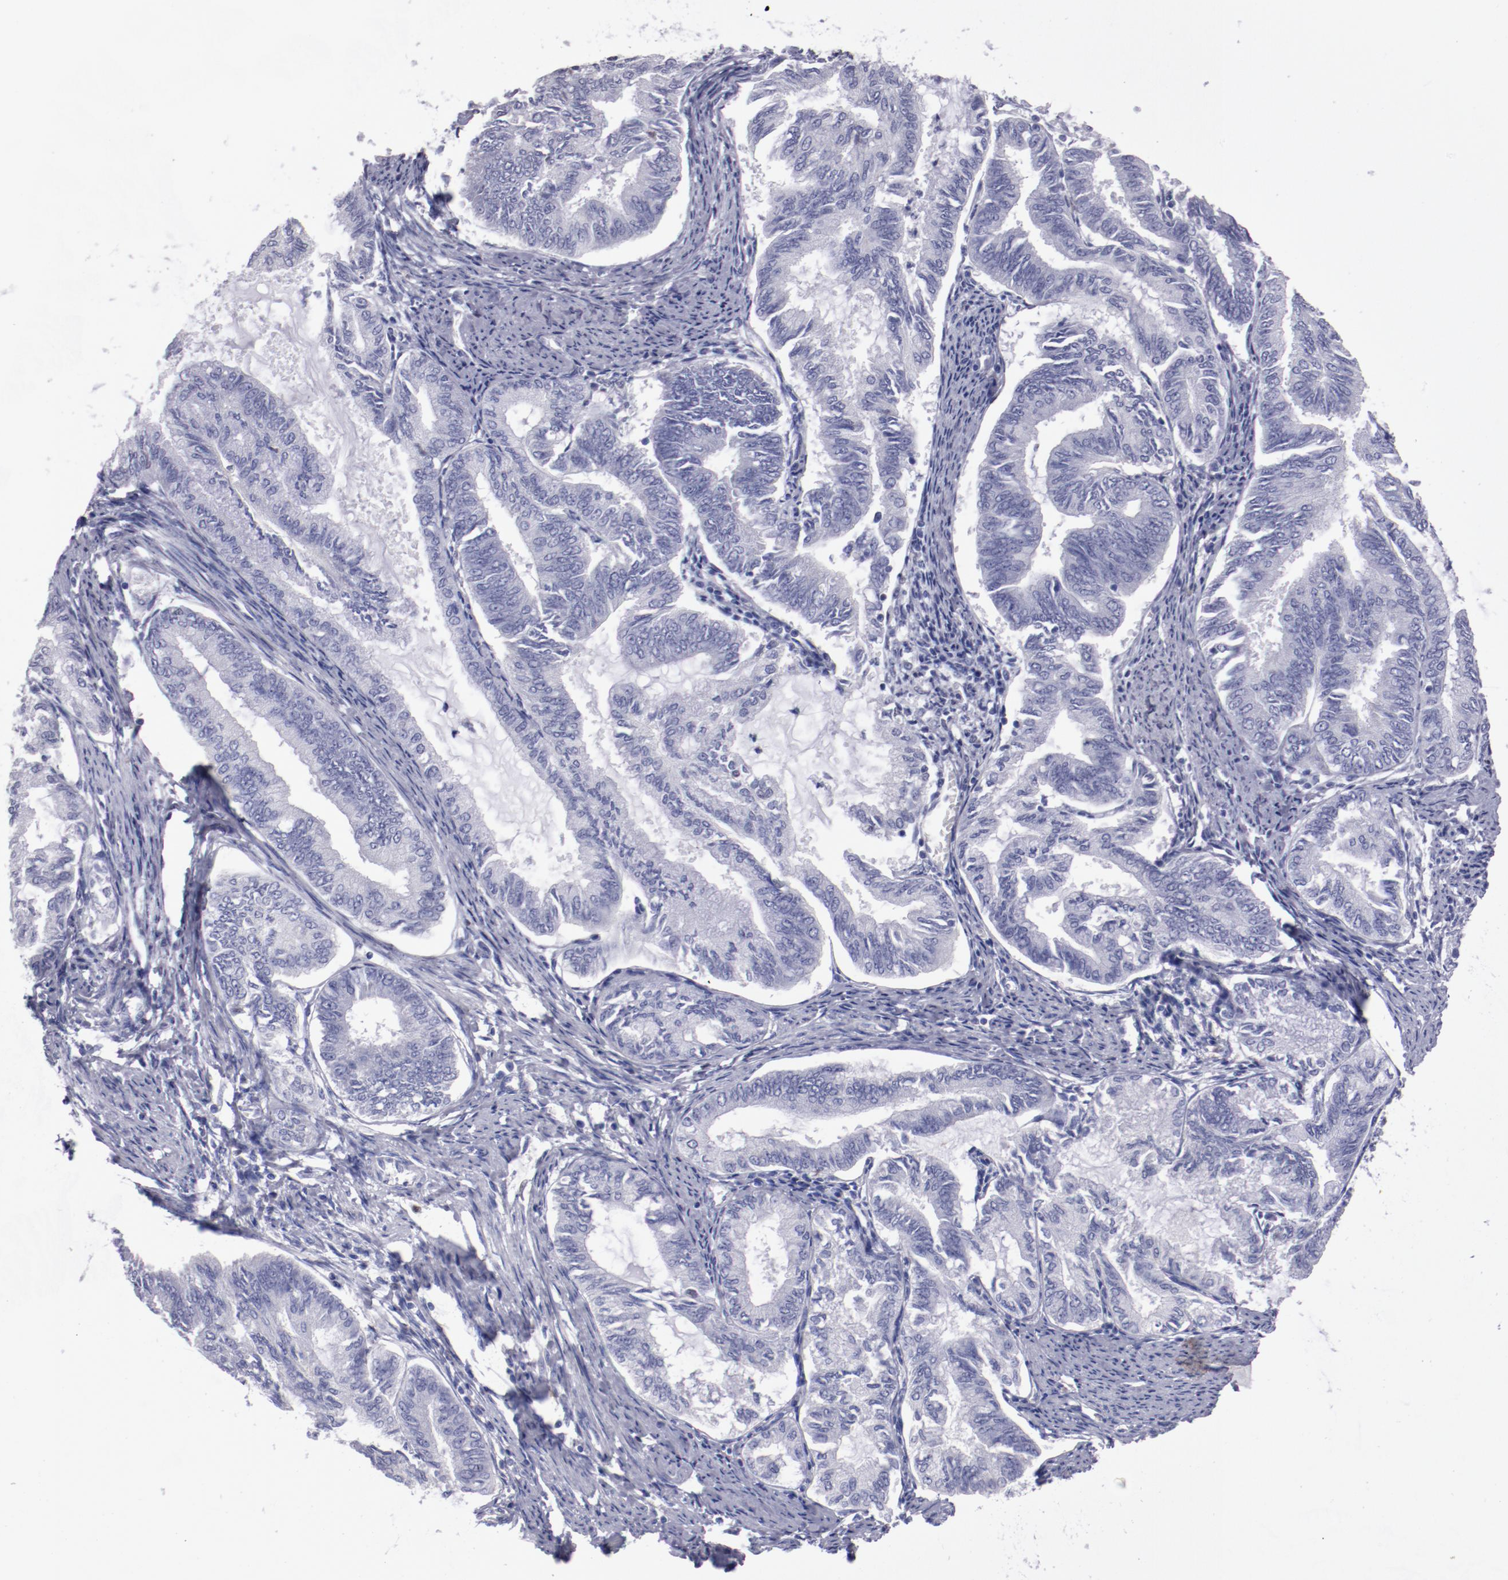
{"staining": {"intensity": "negative", "quantity": "none", "location": "none"}, "tissue": "endometrial cancer", "cell_type": "Tumor cells", "image_type": "cancer", "snomed": [{"axis": "morphology", "description": "Adenocarcinoma, NOS"}, {"axis": "topography", "description": "Endometrium"}], "caption": "Immunohistochemical staining of endometrial adenocarcinoma reveals no significant staining in tumor cells.", "gene": "IRF8", "patient": {"sex": "female", "age": 86}}